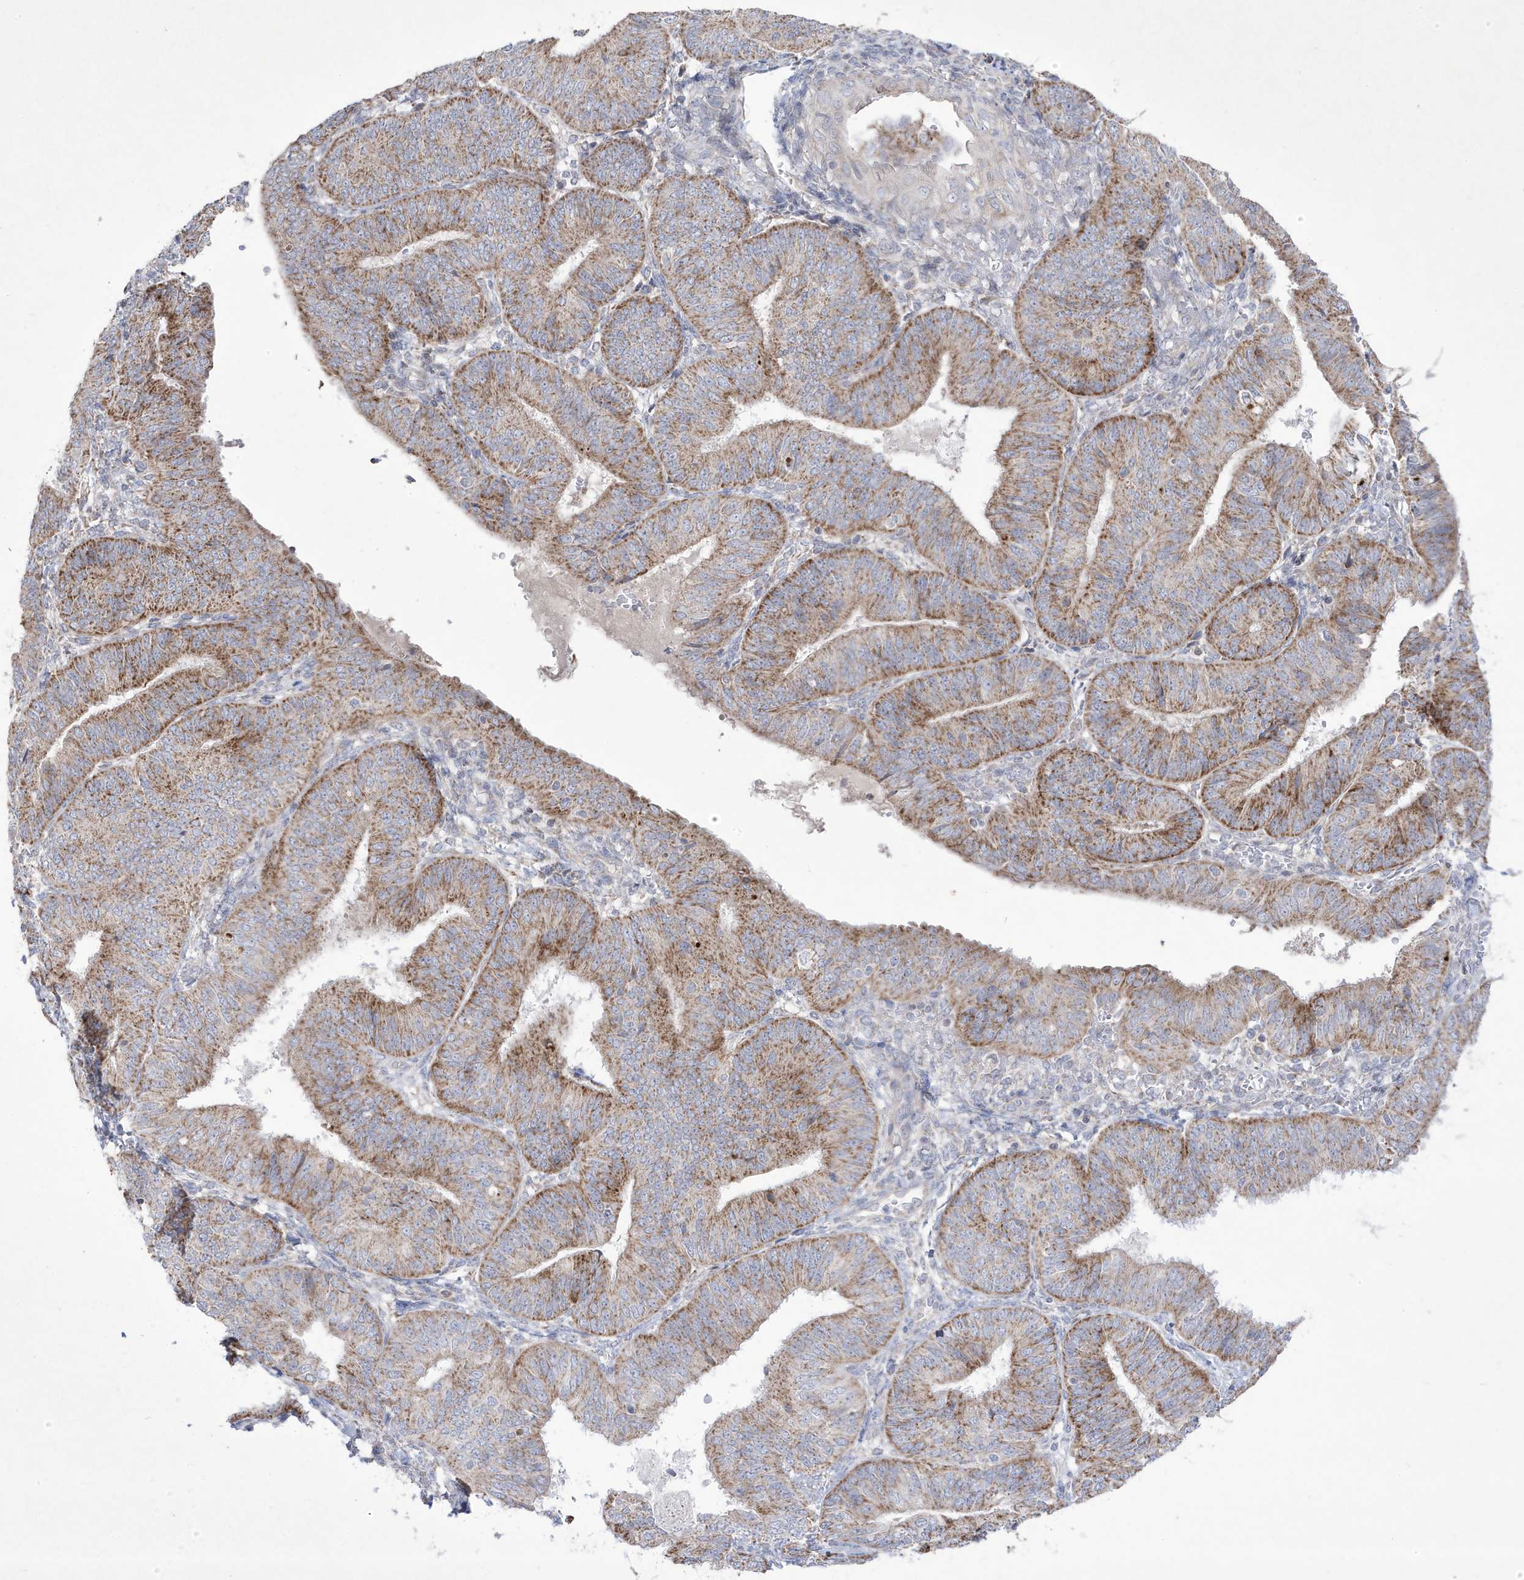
{"staining": {"intensity": "moderate", "quantity": ">75%", "location": "cytoplasmic/membranous"}, "tissue": "endometrial cancer", "cell_type": "Tumor cells", "image_type": "cancer", "snomed": [{"axis": "morphology", "description": "Adenocarcinoma, NOS"}, {"axis": "topography", "description": "Endometrium"}], "caption": "Approximately >75% of tumor cells in endometrial cancer (adenocarcinoma) show moderate cytoplasmic/membranous protein expression as visualized by brown immunohistochemical staining.", "gene": "ADAMTSL3", "patient": {"sex": "female", "age": 58}}